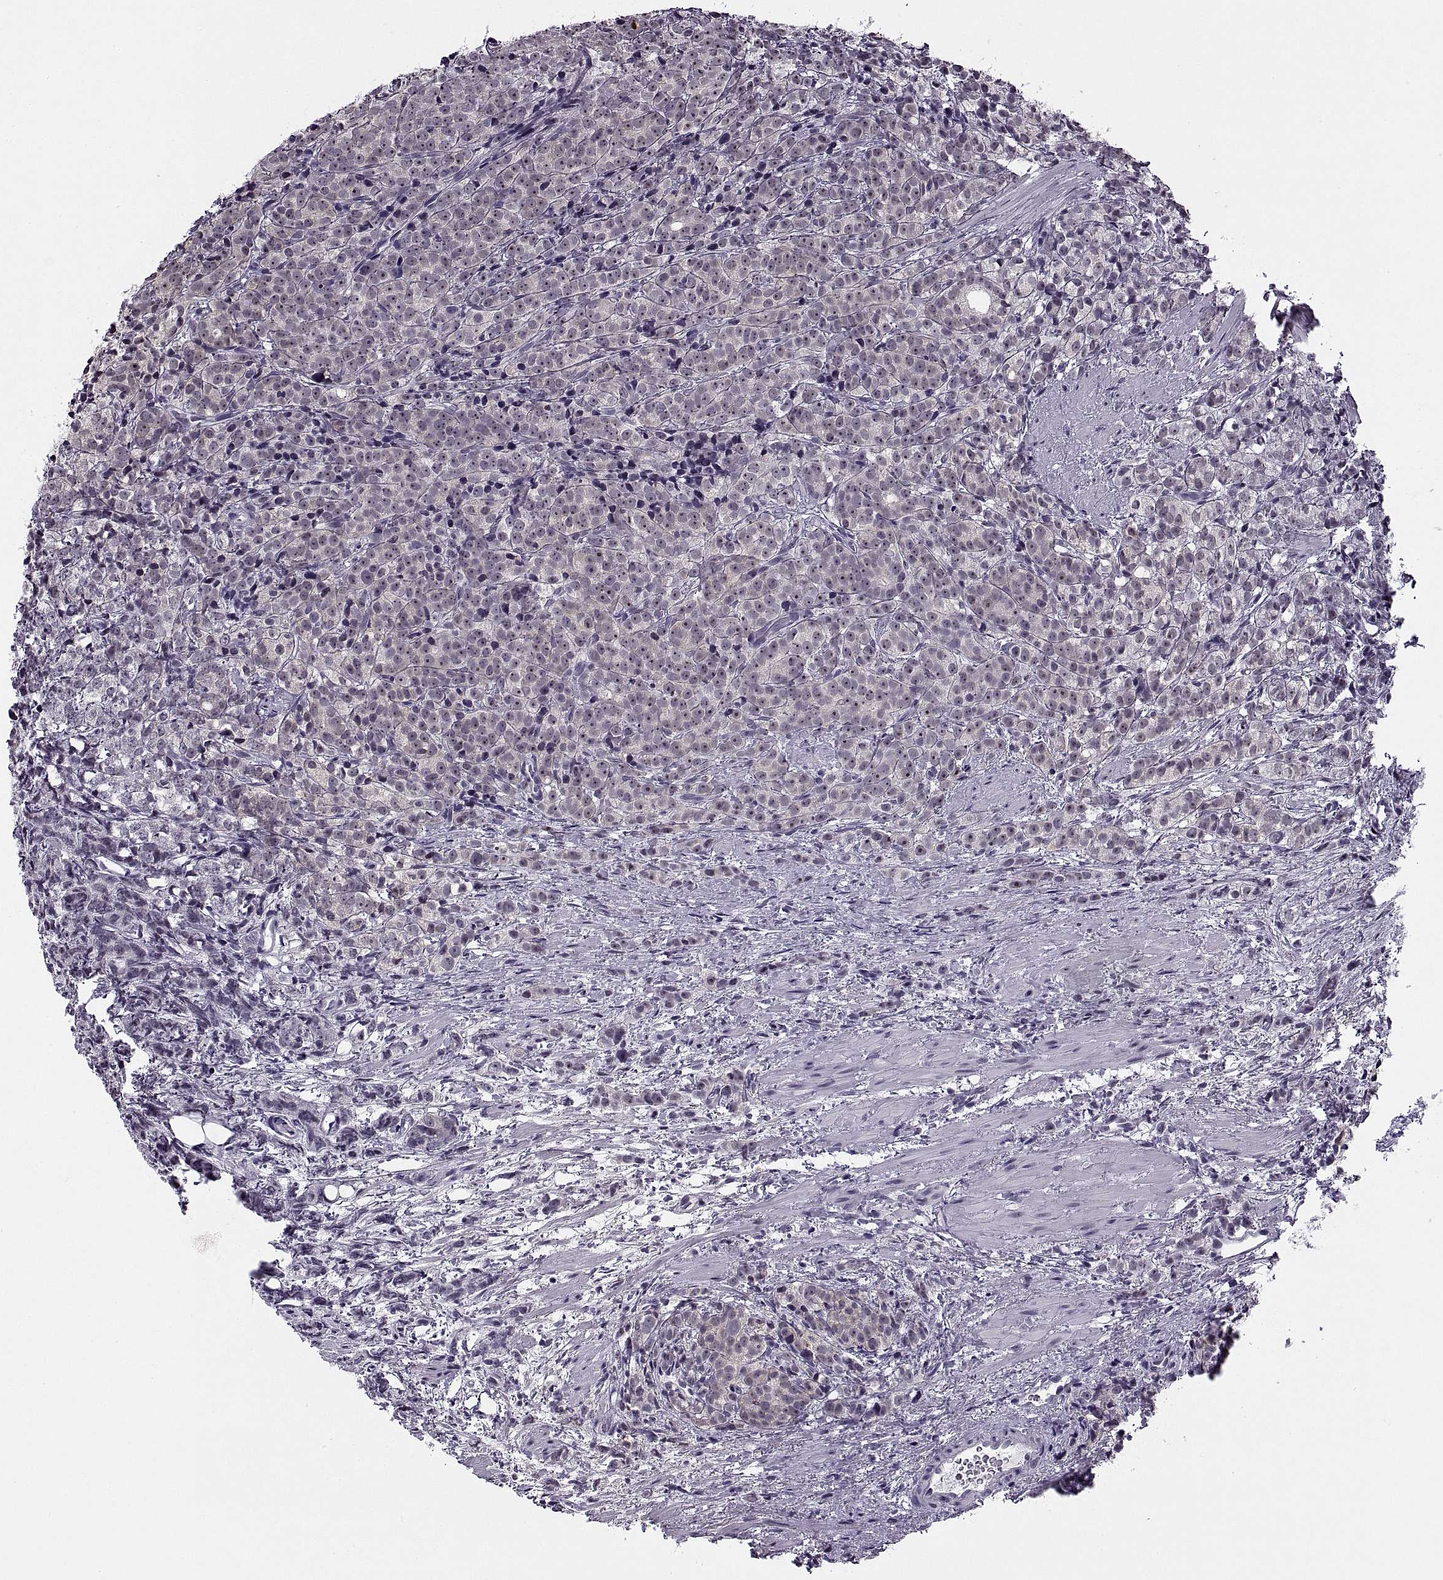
{"staining": {"intensity": "negative", "quantity": "none", "location": "none"}, "tissue": "prostate cancer", "cell_type": "Tumor cells", "image_type": "cancer", "snomed": [{"axis": "morphology", "description": "Adenocarcinoma, High grade"}, {"axis": "topography", "description": "Prostate"}], "caption": "Tumor cells show no significant staining in high-grade adenocarcinoma (prostate). The staining is performed using DAB brown chromogen with nuclei counter-stained in using hematoxylin.", "gene": "TBC1D3G", "patient": {"sex": "male", "age": 53}}